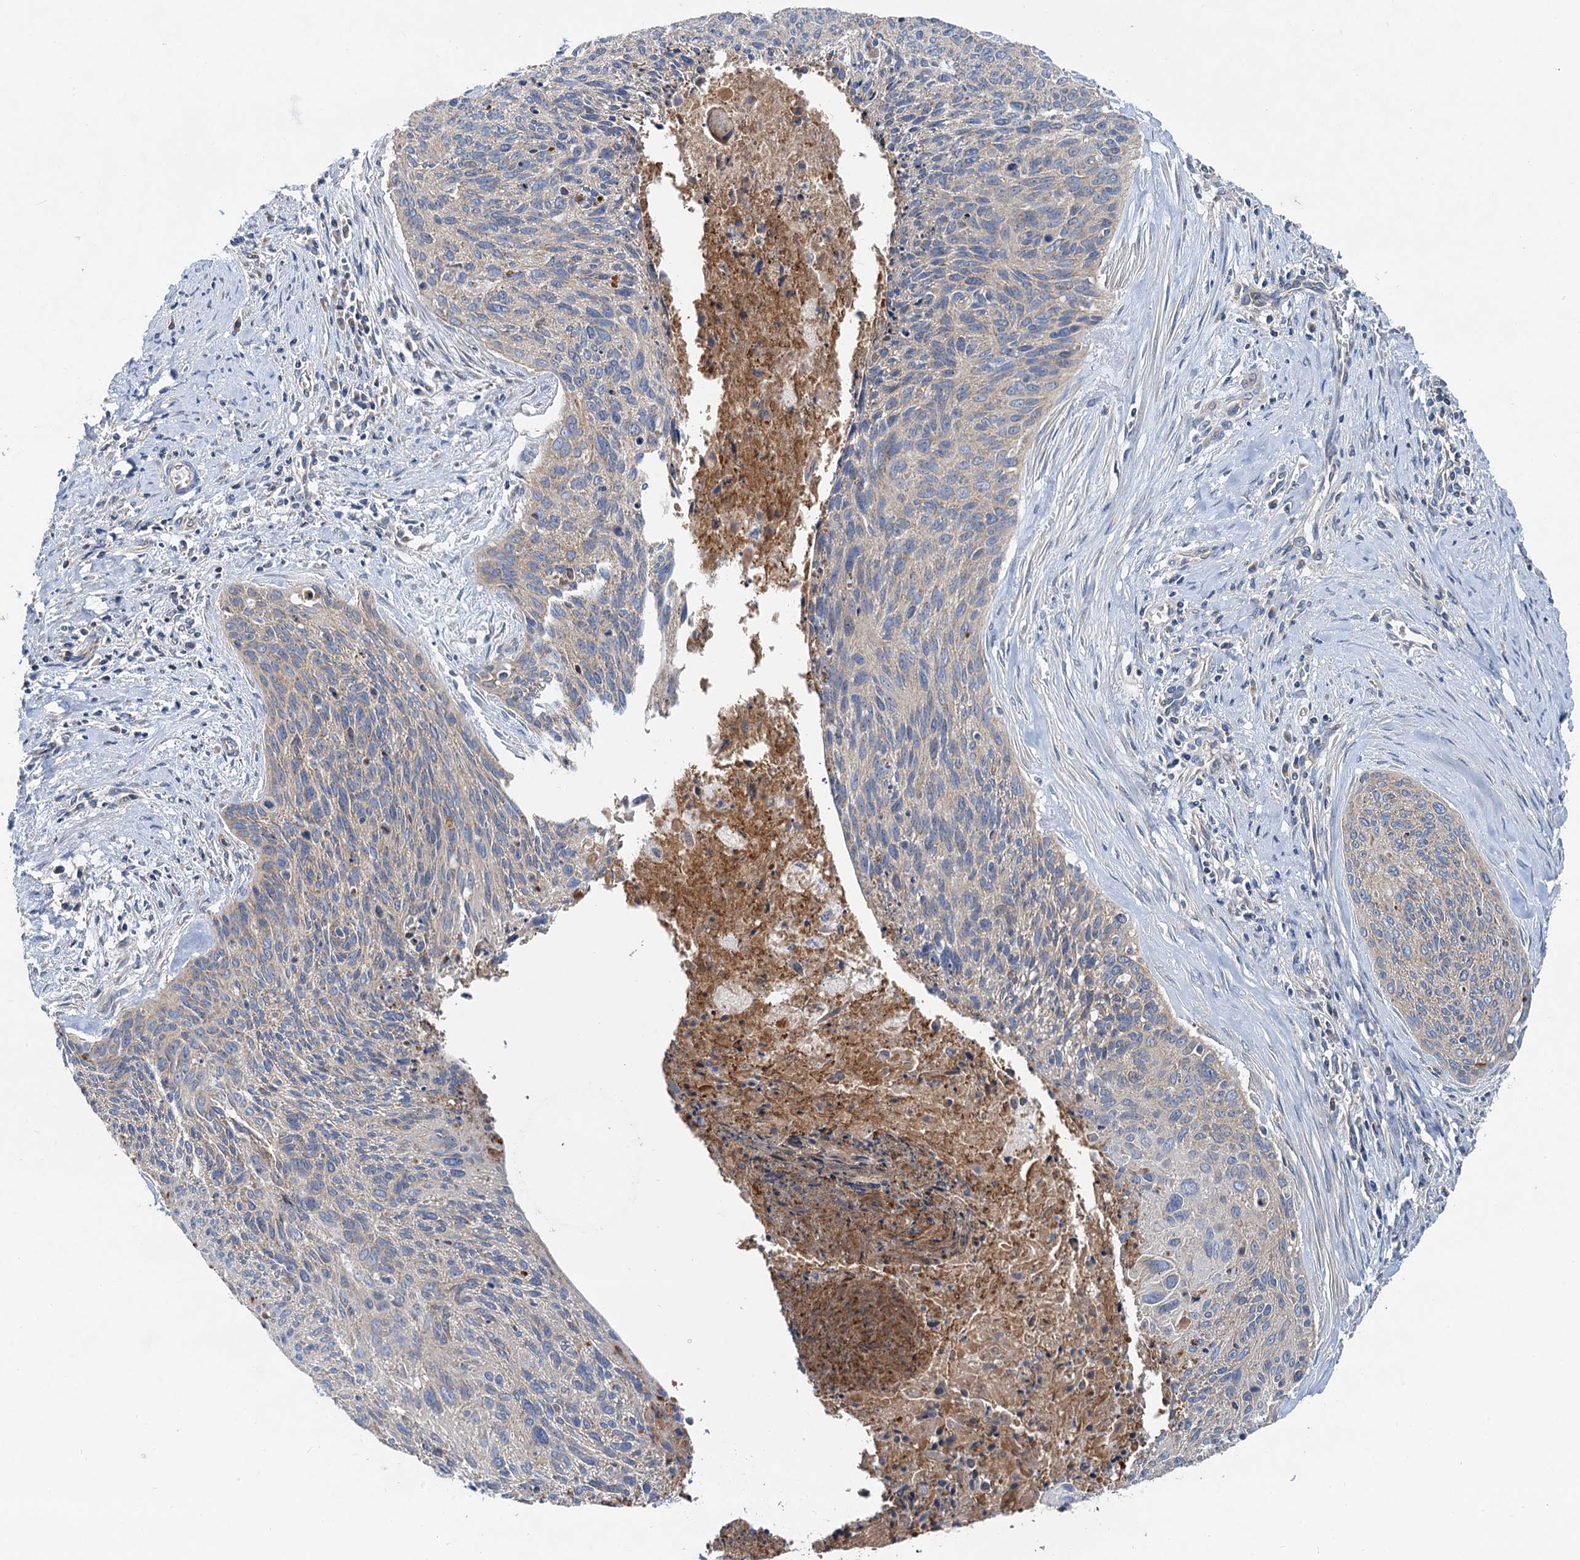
{"staining": {"intensity": "moderate", "quantity": "<25%", "location": "cytoplasmic/membranous"}, "tissue": "cervical cancer", "cell_type": "Tumor cells", "image_type": "cancer", "snomed": [{"axis": "morphology", "description": "Squamous cell carcinoma, NOS"}, {"axis": "topography", "description": "Cervix"}], "caption": "Immunohistochemical staining of cervical squamous cell carcinoma exhibits low levels of moderate cytoplasmic/membranous positivity in approximately <25% of tumor cells. The staining is performed using DAB (3,3'-diaminobenzidine) brown chromogen to label protein expression. The nuclei are counter-stained blue using hematoxylin.", "gene": "ANKRD26", "patient": {"sex": "female", "age": 55}}